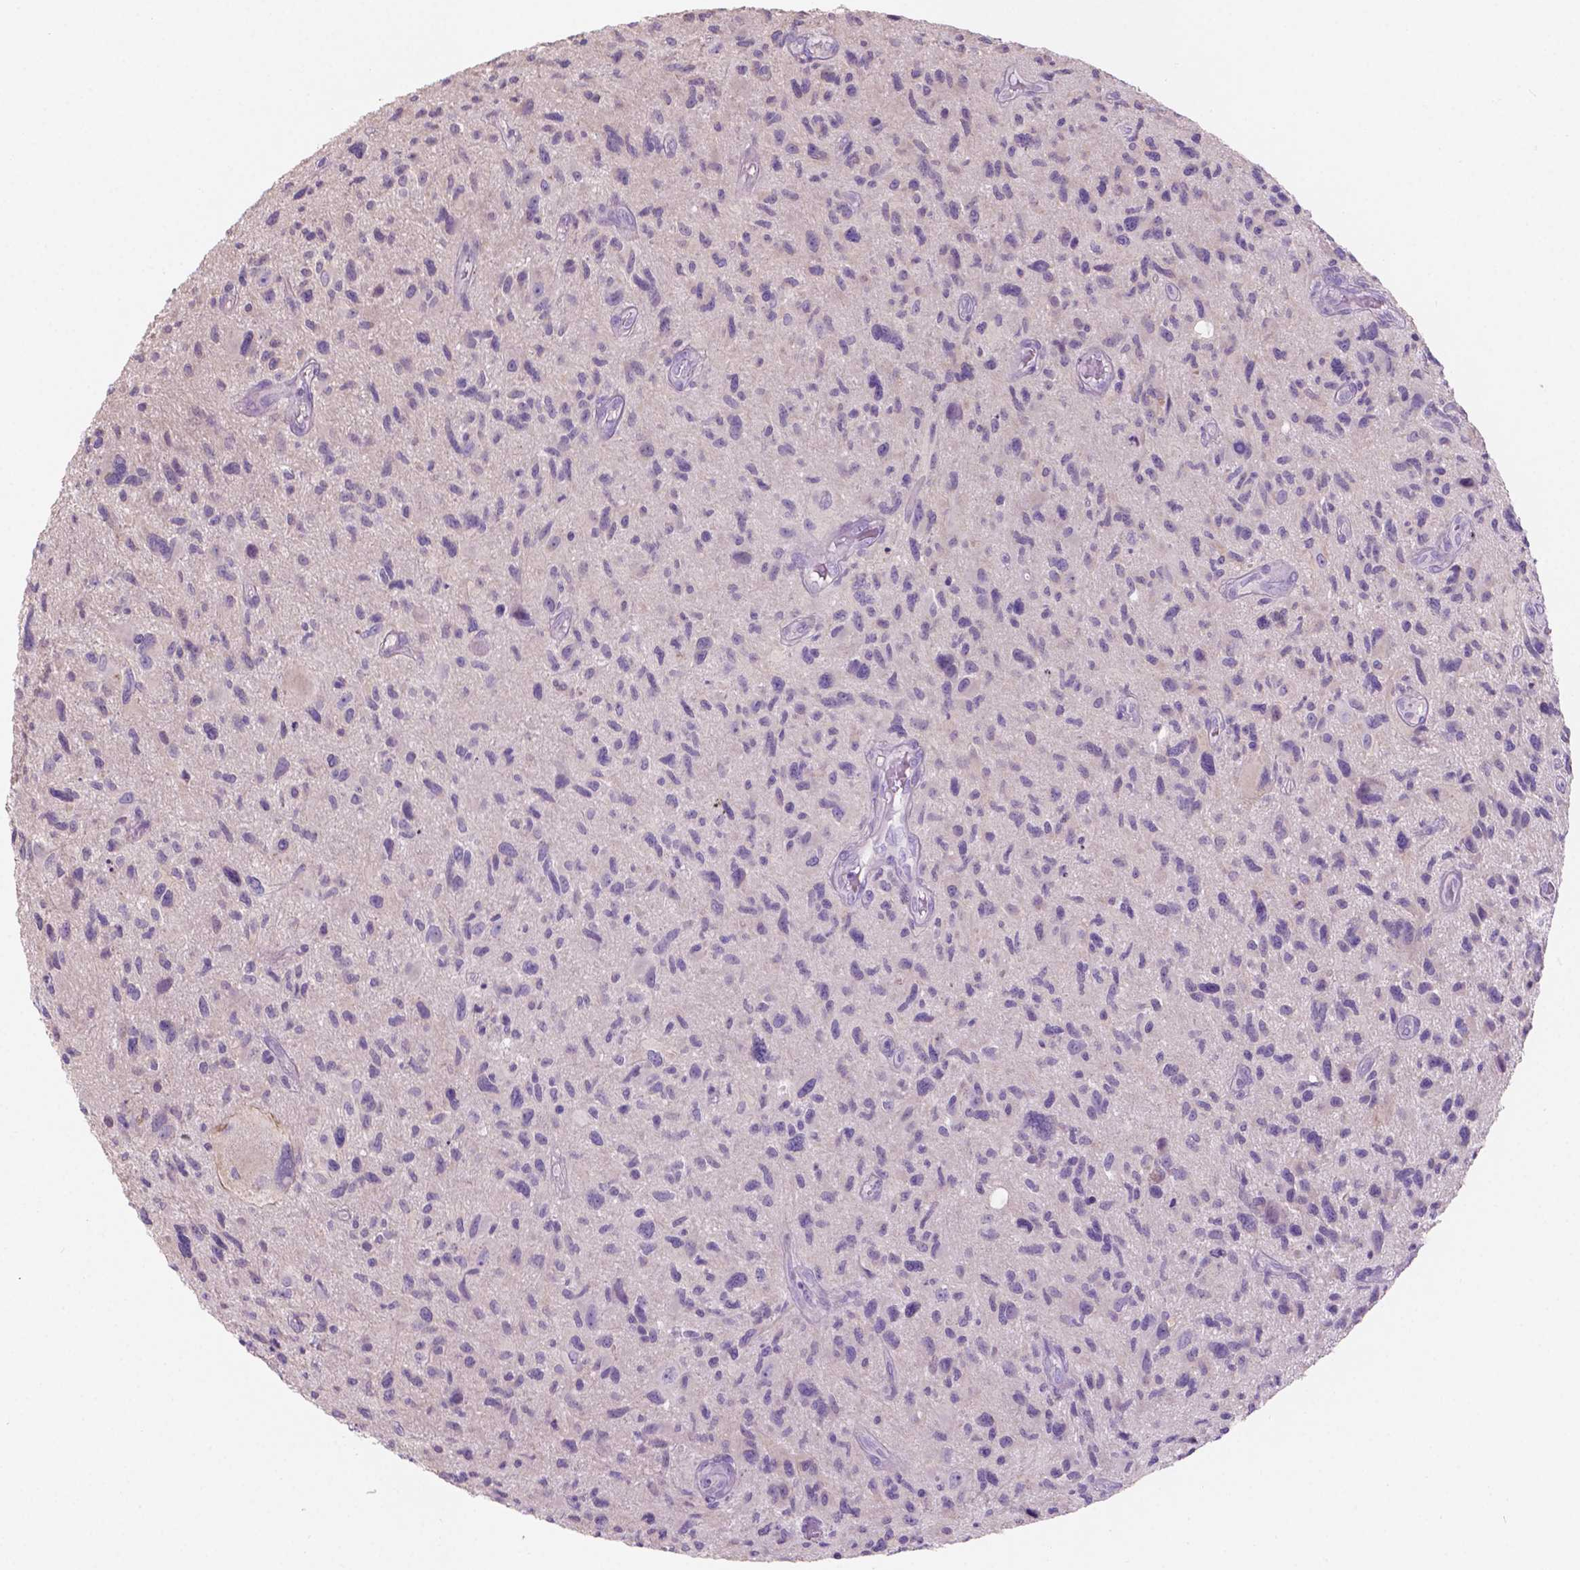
{"staining": {"intensity": "negative", "quantity": "none", "location": "none"}, "tissue": "glioma", "cell_type": "Tumor cells", "image_type": "cancer", "snomed": [{"axis": "morphology", "description": "Glioma, malignant, NOS"}, {"axis": "morphology", "description": "Glioma, malignant, High grade"}, {"axis": "topography", "description": "Brain"}], "caption": "Immunohistochemical staining of glioma shows no significant staining in tumor cells.", "gene": "SBSN", "patient": {"sex": "female", "age": 71}}